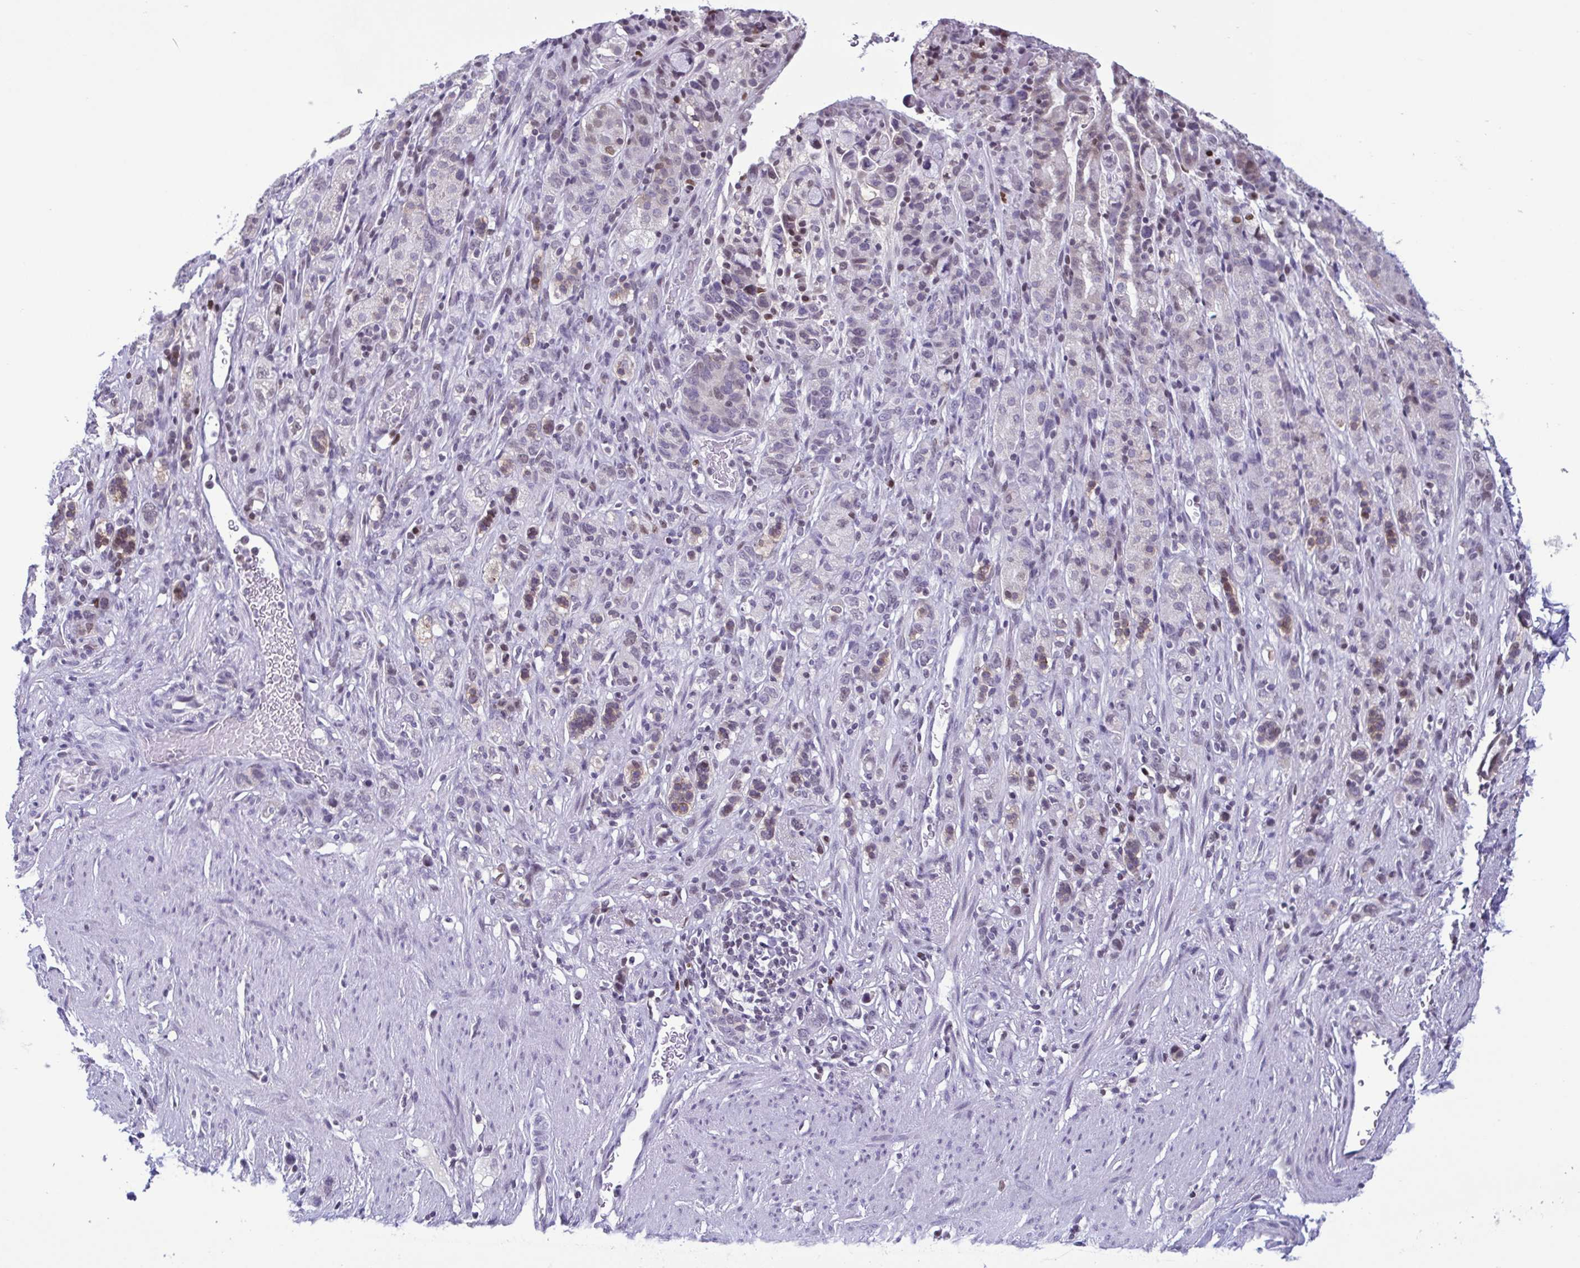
{"staining": {"intensity": "moderate", "quantity": "<25%", "location": "nuclear"}, "tissue": "stomach cancer", "cell_type": "Tumor cells", "image_type": "cancer", "snomed": [{"axis": "morphology", "description": "Adenocarcinoma, NOS"}, {"axis": "topography", "description": "Stomach"}], "caption": "An image showing moderate nuclear staining in approximately <25% of tumor cells in stomach adenocarcinoma, as visualized by brown immunohistochemical staining.", "gene": "IRF1", "patient": {"sex": "female", "age": 65}}